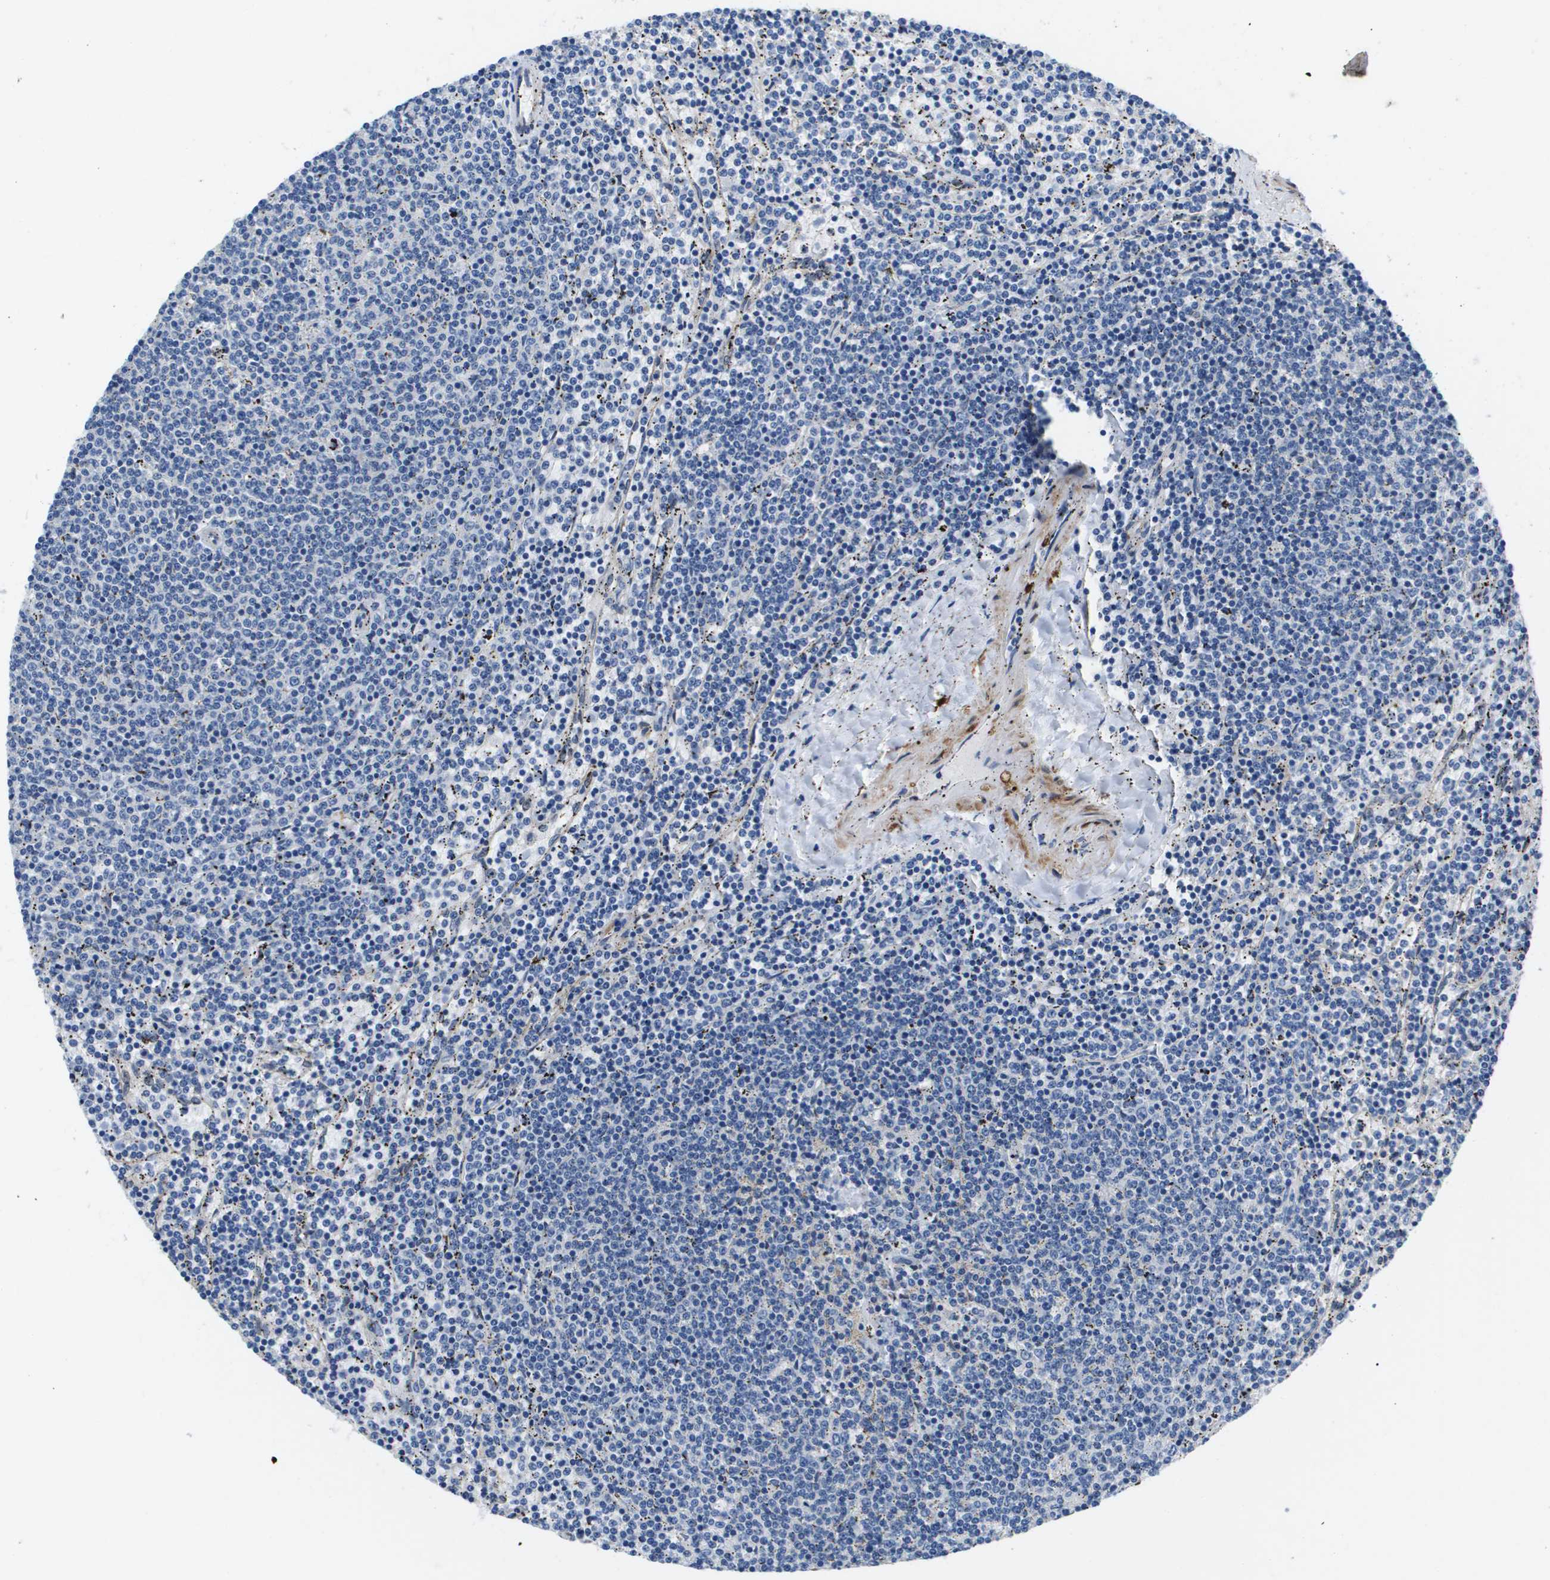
{"staining": {"intensity": "negative", "quantity": "none", "location": "none"}, "tissue": "lymphoma", "cell_type": "Tumor cells", "image_type": "cancer", "snomed": [{"axis": "morphology", "description": "Malignant lymphoma, non-Hodgkin's type, Low grade"}, {"axis": "topography", "description": "Spleen"}], "caption": "IHC micrograph of neoplastic tissue: malignant lymphoma, non-Hodgkin's type (low-grade) stained with DAB (3,3'-diaminobenzidine) exhibits no significant protein positivity in tumor cells.", "gene": "LPP", "patient": {"sex": "female", "age": 50}}